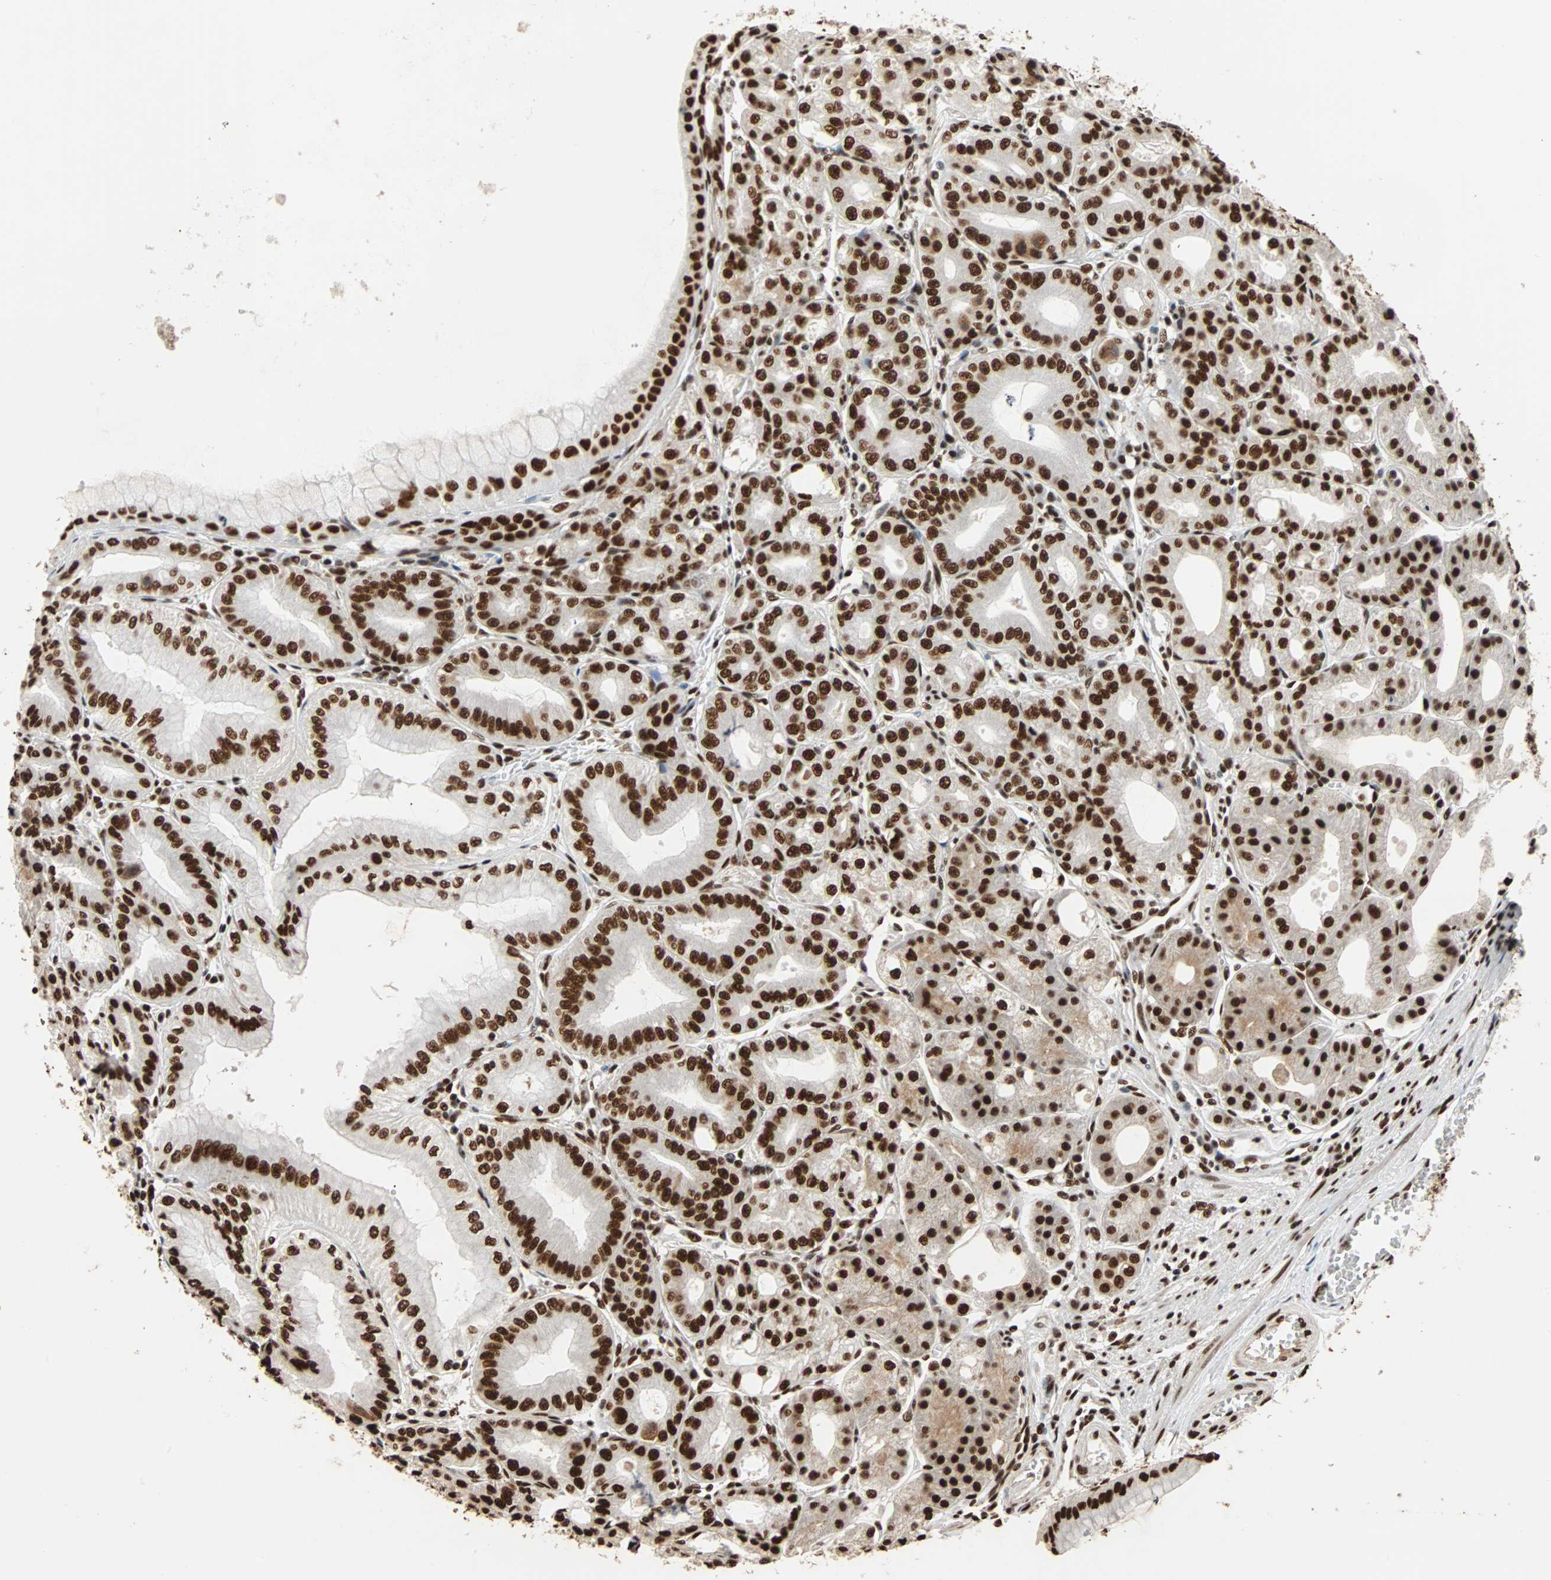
{"staining": {"intensity": "strong", "quantity": ">75%", "location": "nuclear"}, "tissue": "stomach", "cell_type": "Glandular cells", "image_type": "normal", "snomed": [{"axis": "morphology", "description": "Normal tissue, NOS"}, {"axis": "topography", "description": "Stomach, lower"}], "caption": "Immunohistochemistry (IHC) image of normal stomach: stomach stained using immunohistochemistry (IHC) reveals high levels of strong protein expression localized specifically in the nuclear of glandular cells, appearing as a nuclear brown color.", "gene": "ILF2", "patient": {"sex": "male", "age": 71}}